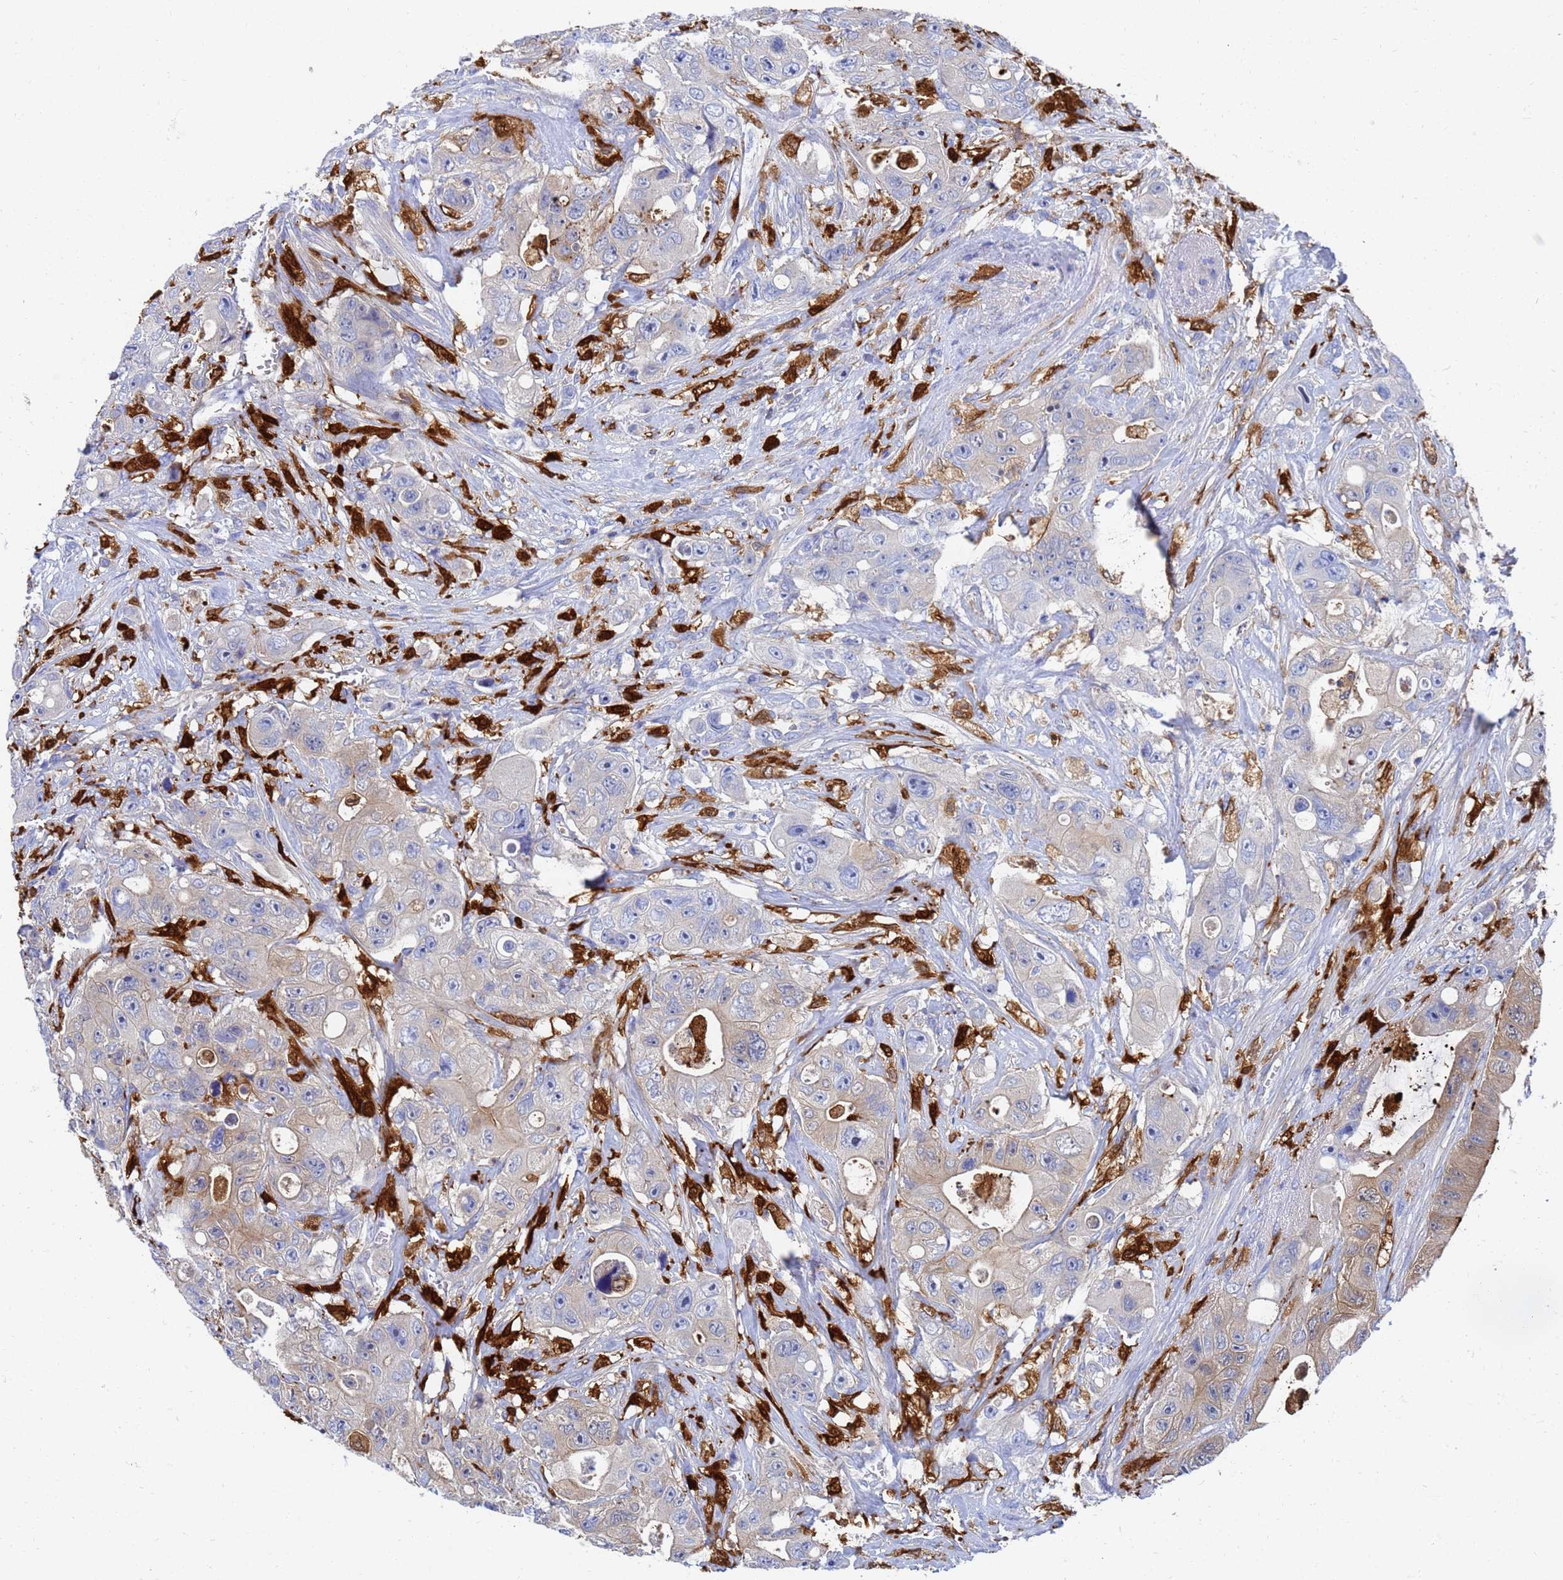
{"staining": {"intensity": "weak", "quantity": "25%-75%", "location": "cytoplasmic/membranous"}, "tissue": "colorectal cancer", "cell_type": "Tumor cells", "image_type": "cancer", "snomed": [{"axis": "morphology", "description": "Adenocarcinoma, NOS"}, {"axis": "topography", "description": "Colon"}], "caption": "Brown immunohistochemical staining in colorectal adenocarcinoma shows weak cytoplasmic/membranous expression in approximately 25%-75% of tumor cells. The staining was performed using DAB (3,3'-diaminobenzidine), with brown indicating positive protein expression. Nuclei are stained blue with hematoxylin.", "gene": "GCHFR", "patient": {"sex": "female", "age": 46}}